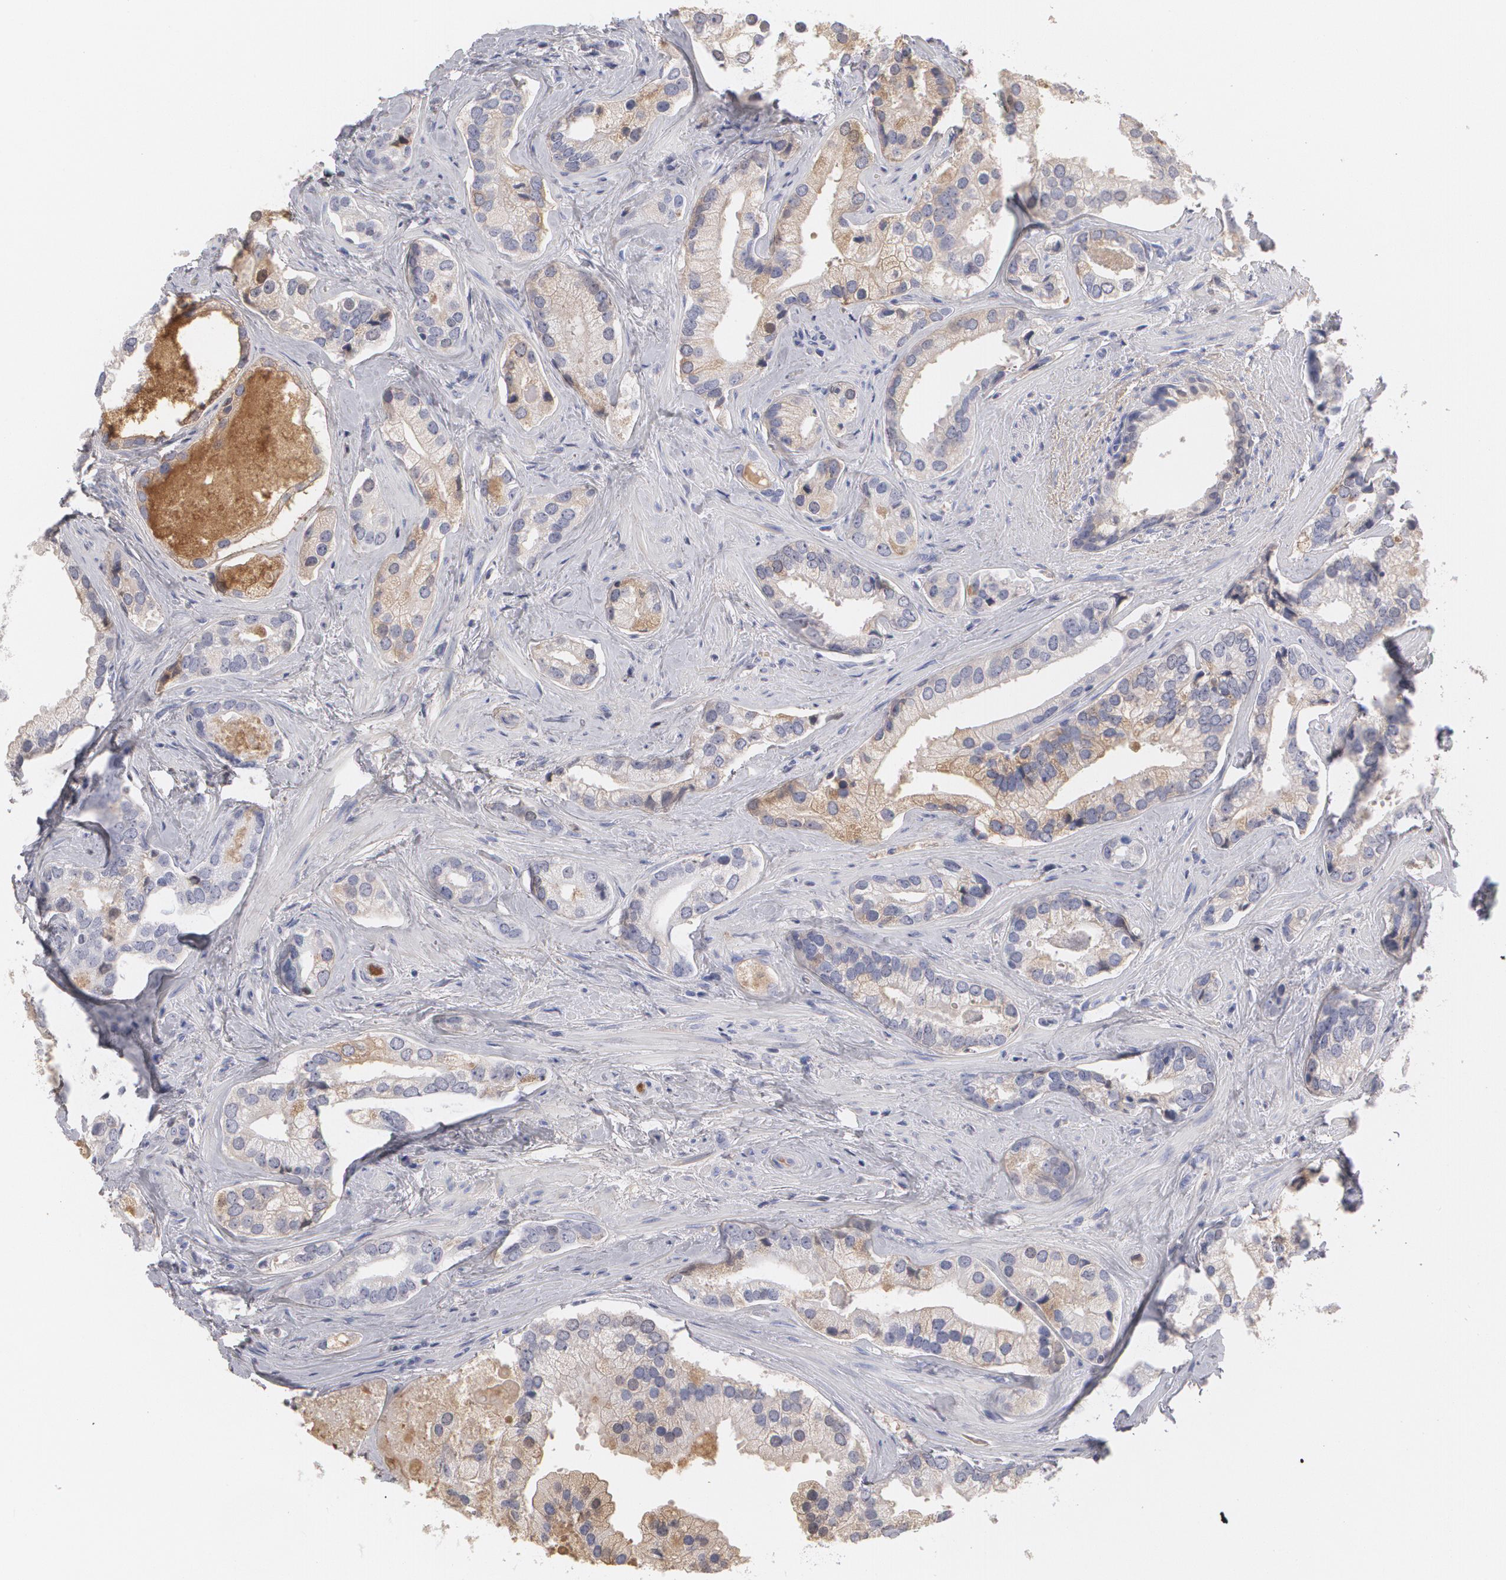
{"staining": {"intensity": "weak", "quantity": "25%-75%", "location": "cytoplasmic/membranous"}, "tissue": "prostate cancer", "cell_type": "Tumor cells", "image_type": "cancer", "snomed": [{"axis": "morphology", "description": "Adenocarcinoma, Medium grade"}, {"axis": "topography", "description": "Prostate"}], "caption": "Prostate cancer was stained to show a protein in brown. There is low levels of weak cytoplasmic/membranous staining in approximately 25%-75% of tumor cells.", "gene": "SERPINA1", "patient": {"sex": "male", "age": 70}}